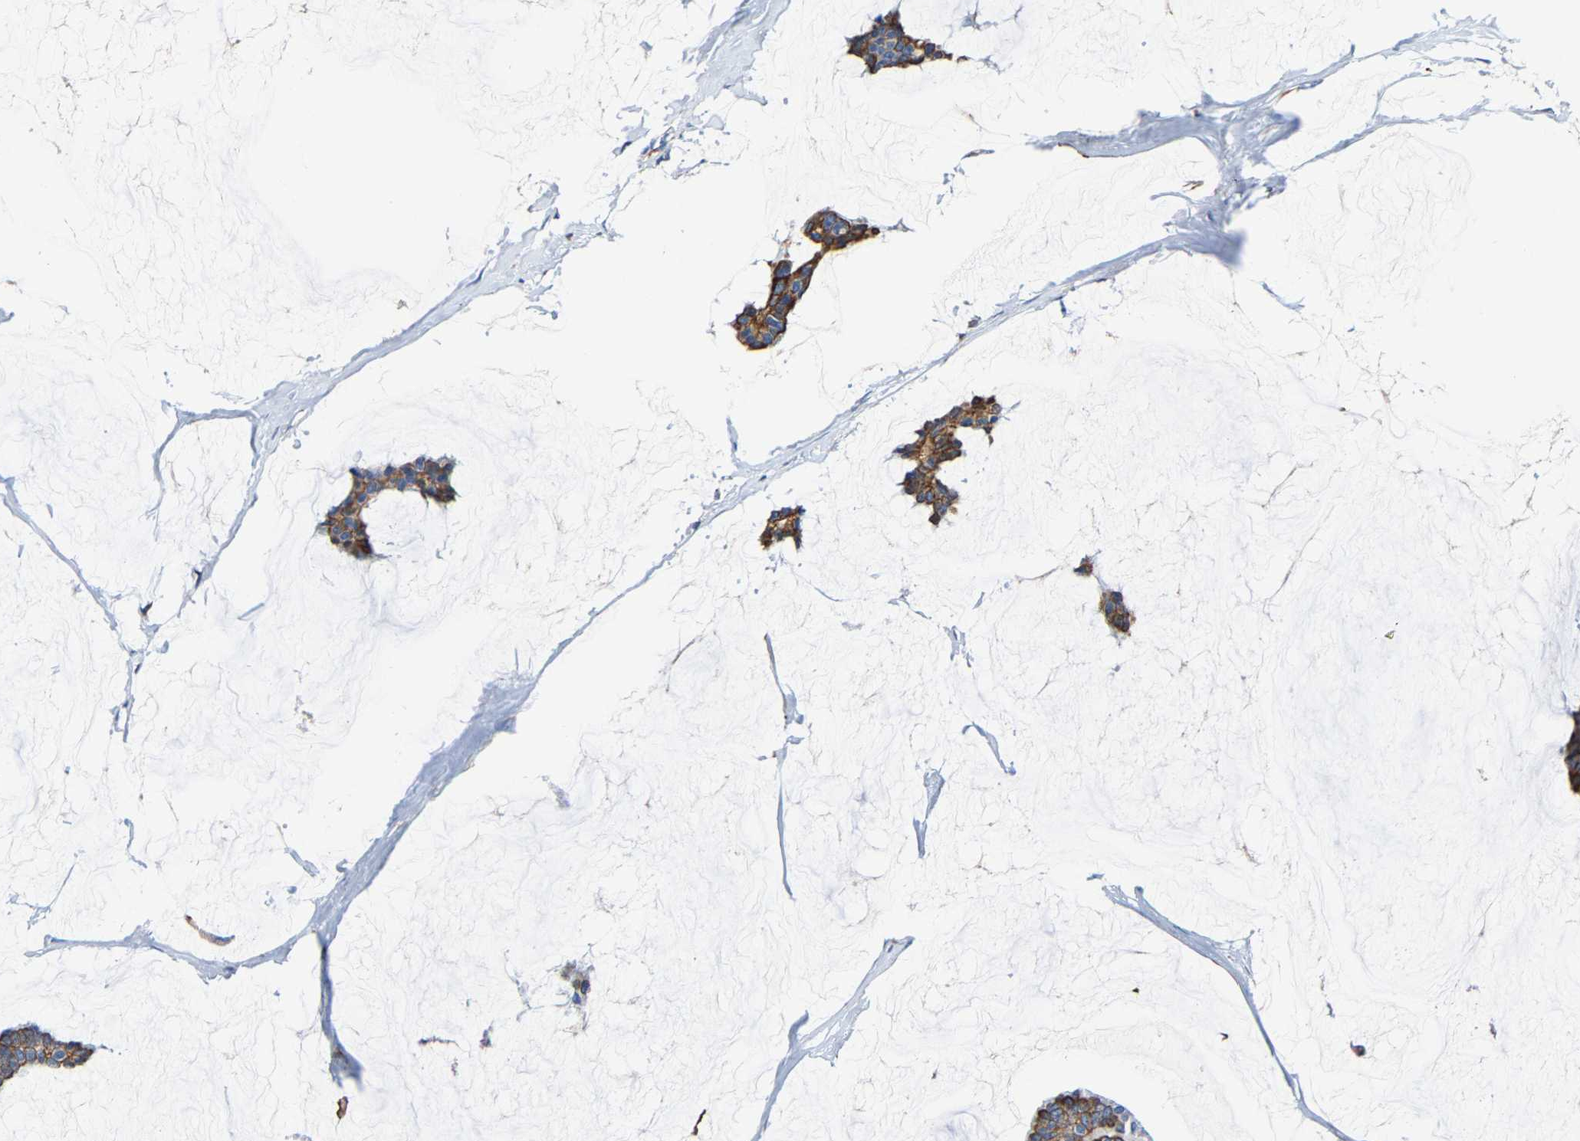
{"staining": {"intensity": "moderate", "quantity": ">75%", "location": "cytoplasmic/membranous"}, "tissue": "breast cancer", "cell_type": "Tumor cells", "image_type": "cancer", "snomed": [{"axis": "morphology", "description": "Duct carcinoma"}, {"axis": "topography", "description": "Breast"}], "caption": "Immunohistochemistry (IHC) staining of invasive ductal carcinoma (breast), which displays medium levels of moderate cytoplasmic/membranous staining in approximately >75% of tumor cells indicating moderate cytoplasmic/membranous protein expression. The staining was performed using DAB (3,3'-diaminobenzidine) (brown) for protein detection and nuclei were counterstained in hematoxylin (blue).", "gene": "MMEL1", "patient": {"sex": "female", "age": 93}}